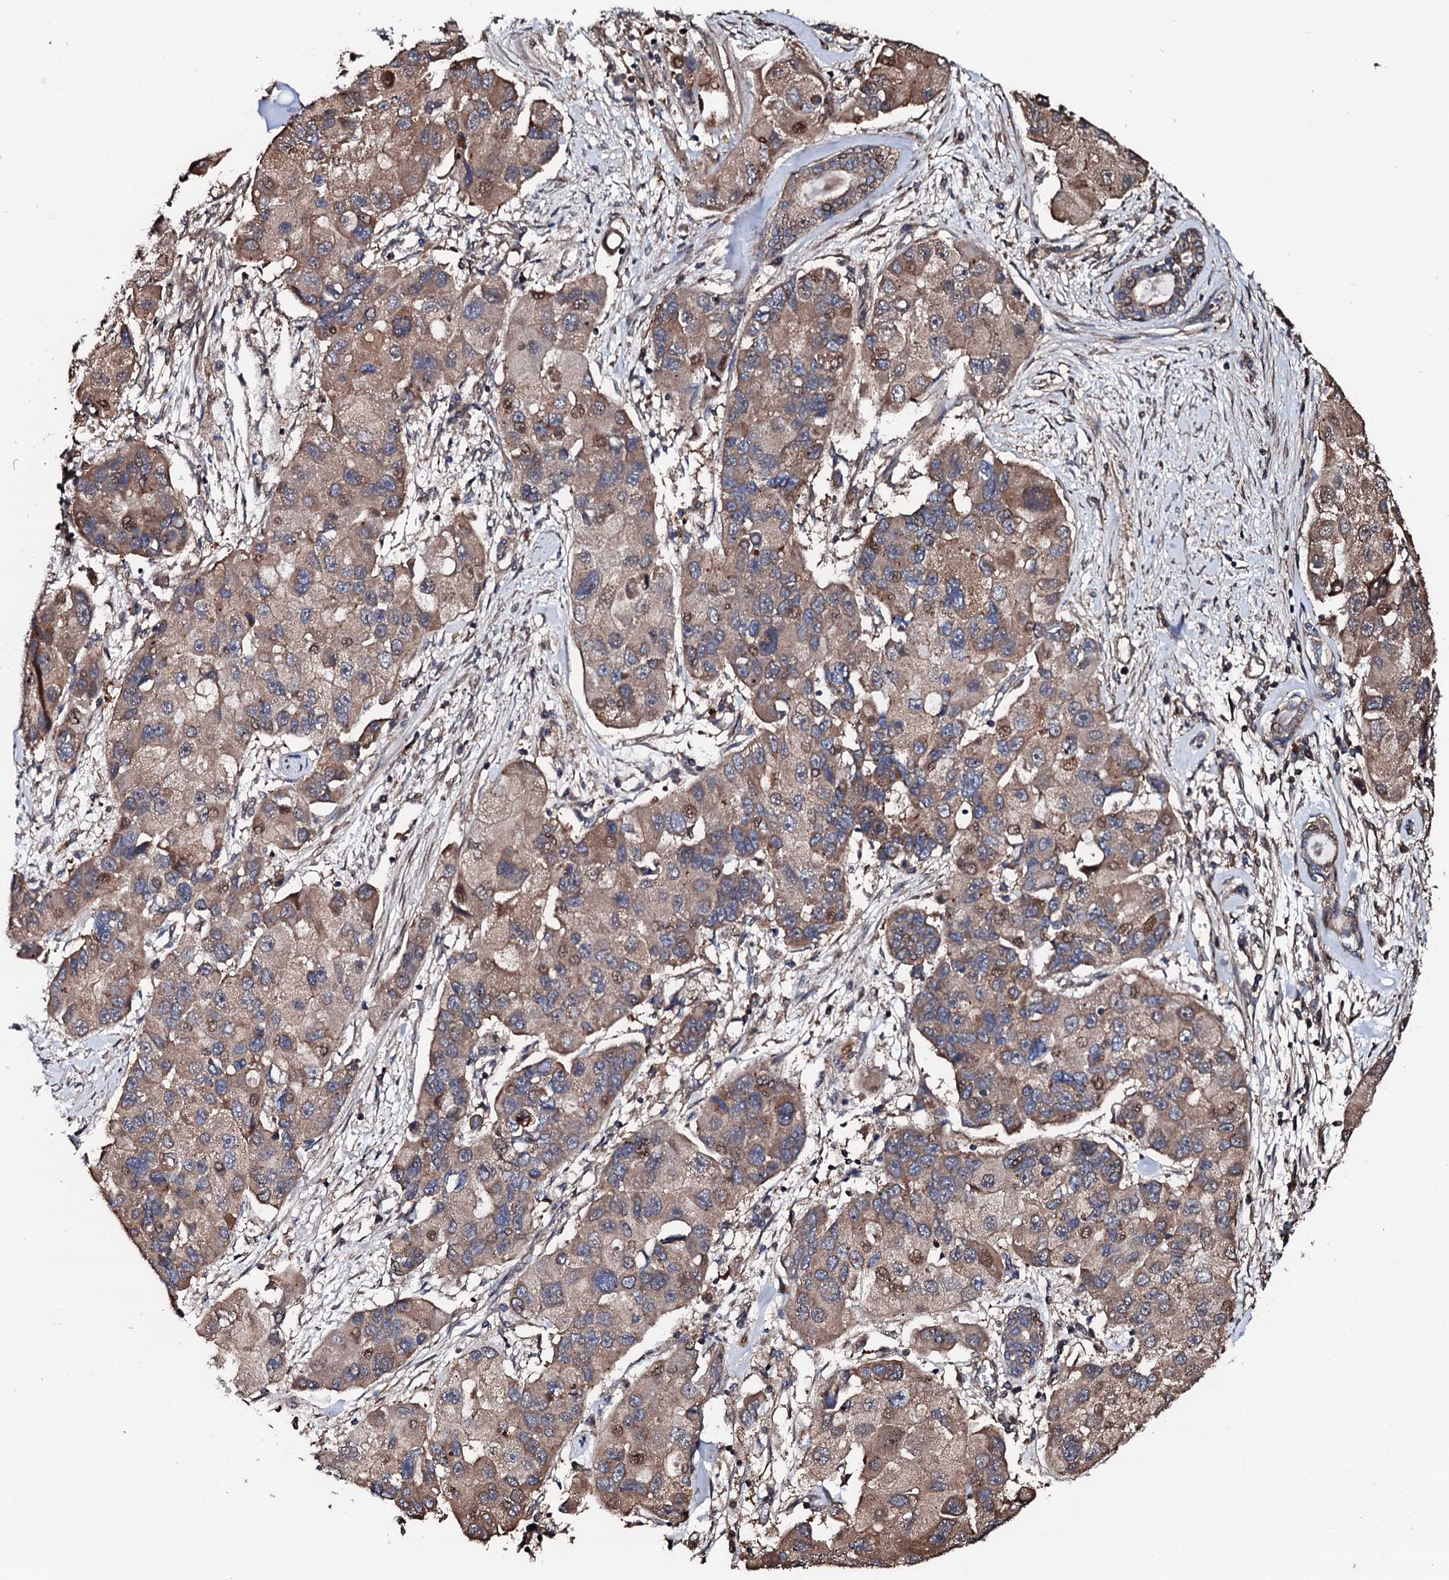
{"staining": {"intensity": "moderate", "quantity": ">75%", "location": "cytoplasmic/membranous,nuclear"}, "tissue": "lung cancer", "cell_type": "Tumor cells", "image_type": "cancer", "snomed": [{"axis": "morphology", "description": "Adenocarcinoma, NOS"}, {"axis": "topography", "description": "Lung"}], "caption": "The micrograph shows staining of lung cancer, revealing moderate cytoplasmic/membranous and nuclear protein staining (brown color) within tumor cells.", "gene": "CKAP5", "patient": {"sex": "female", "age": 54}}